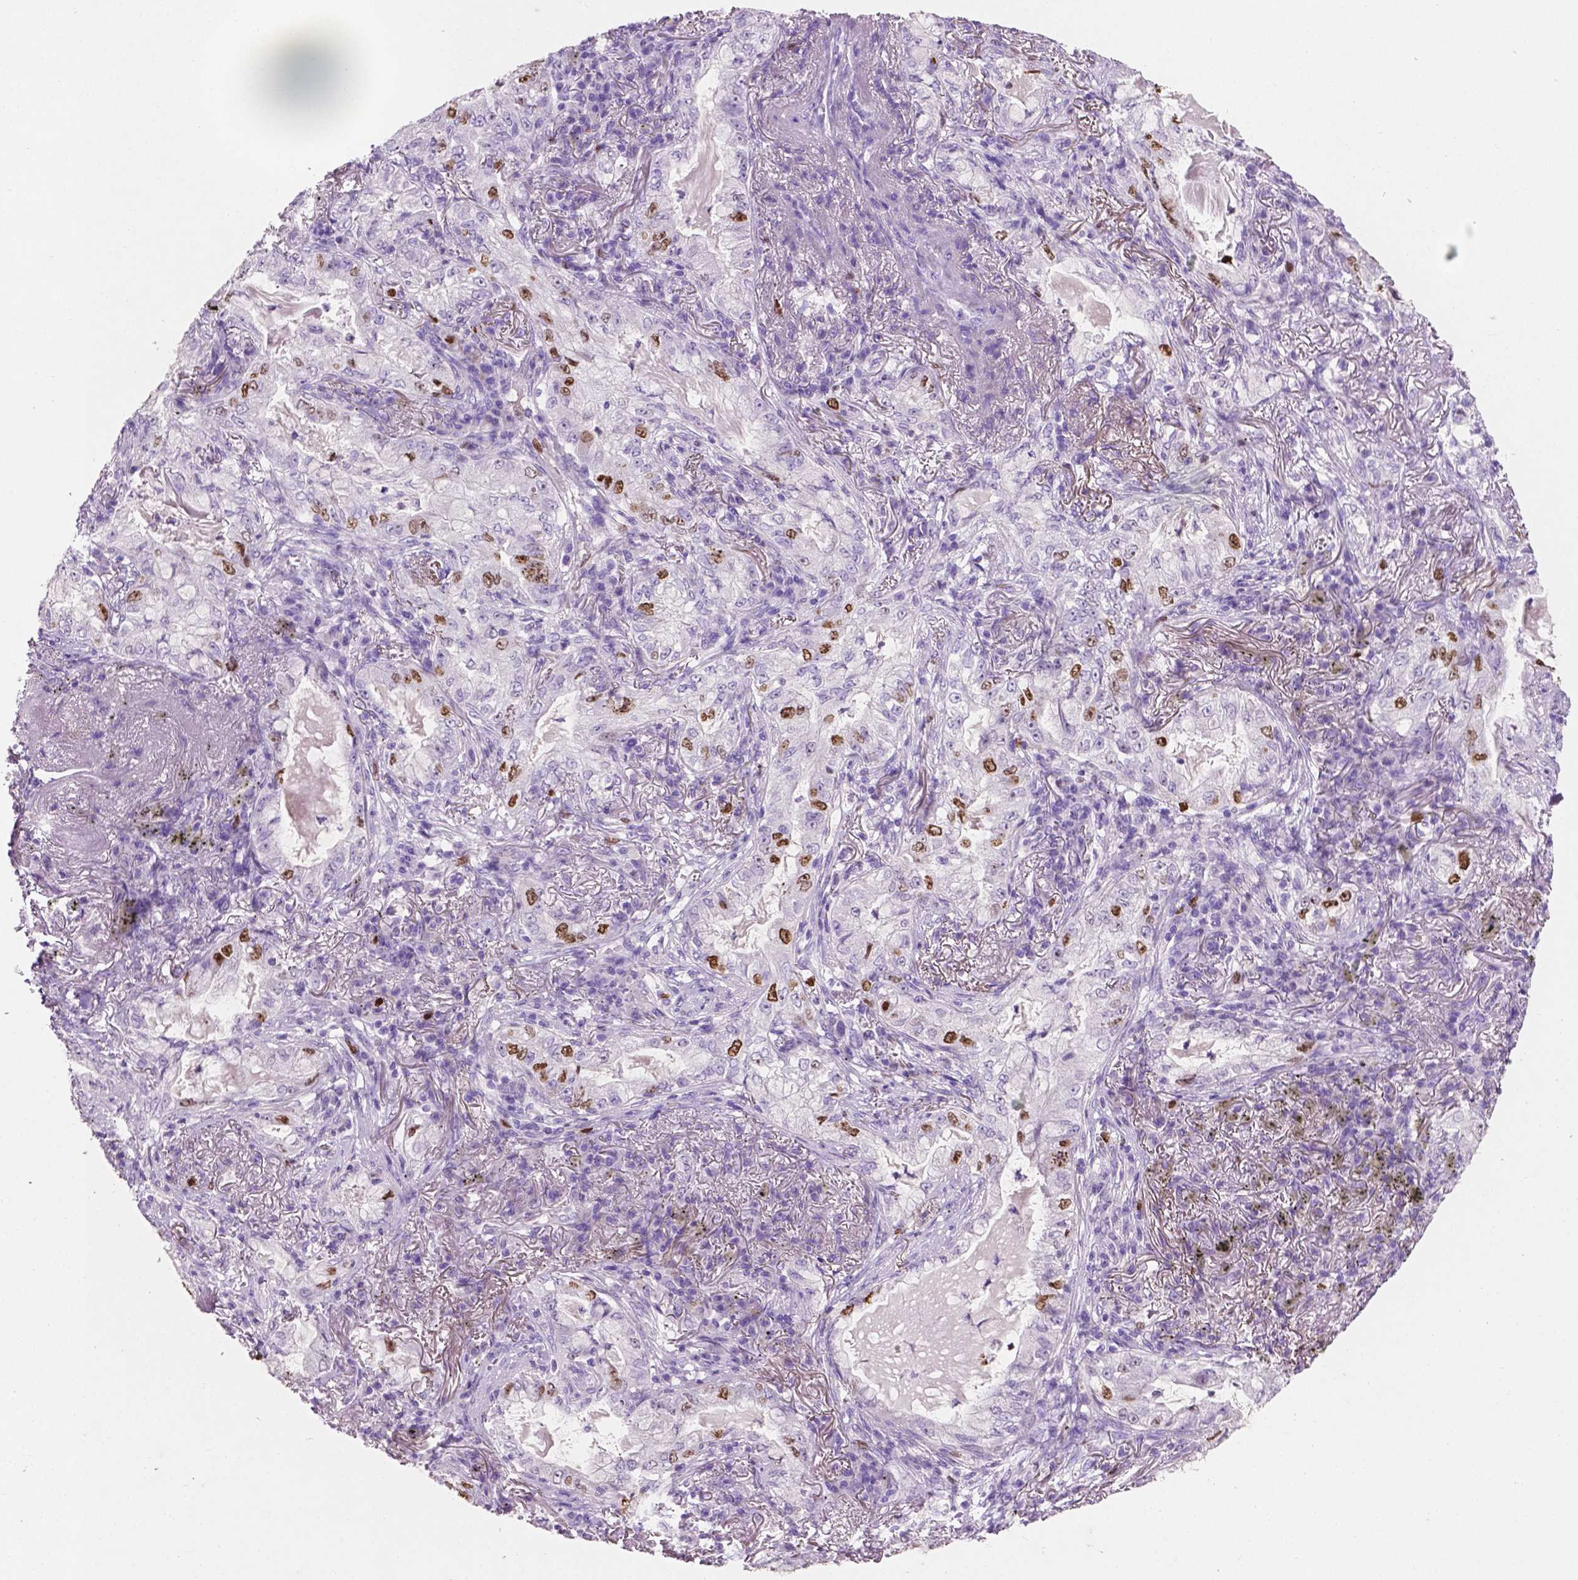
{"staining": {"intensity": "moderate", "quantity": "<25%", "location": "nuclear"}, "tissue": "lung cancer", "cell_type": "Tumor cells", "image_type": "cancer", "snomed": [{"axis": "morphology", "description": "Adenocarcinoma, NOS"}, {"axis": "topography", "description": "Lung"}], "caption": "A micrograph showing moderate nuclear expression in approximately <25% of tumor cells in lung cancer (adenocarcinoma), as visualized by brown immunohistochemical staining.", "gene": "SIAH2", "patient": {"sex": "female", "age": 73}}